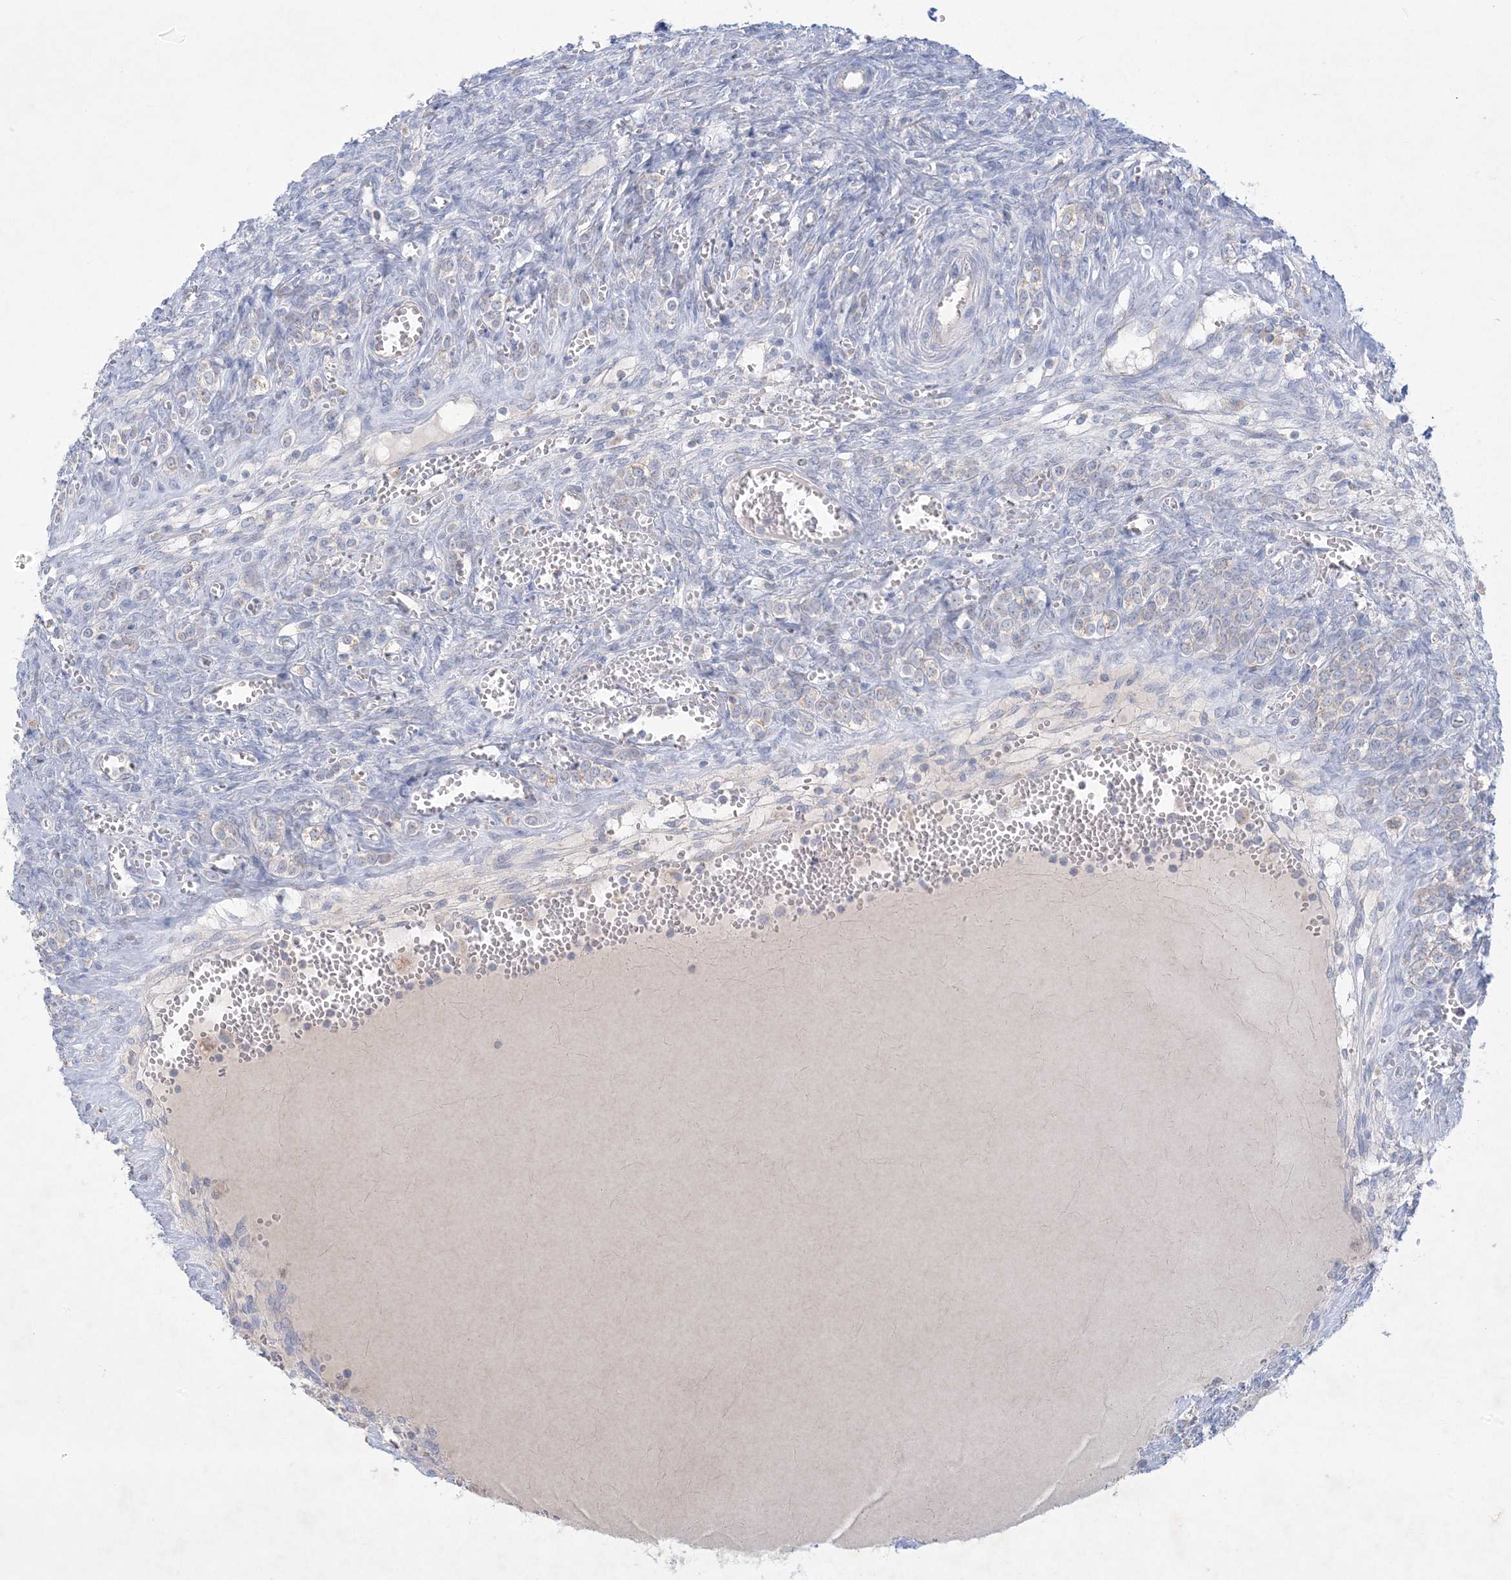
{"staining": {"intensity": "negative", "quantity": "none", "location": "none"}, "tissue": "ovary", "cell_type": "Ovarian stroma cells", "image_type": "normal", "snomed": [{"axis": "morphology", "description": "Normal tissue, NOS"}, {"axis": "topography", "description": "Ovary"}], "caption": "Ovarian stroma cells show no significant staining in unremarkable ovary.", "gene": "KCTD6", "patient": {"sex": "female", "age": 41}}